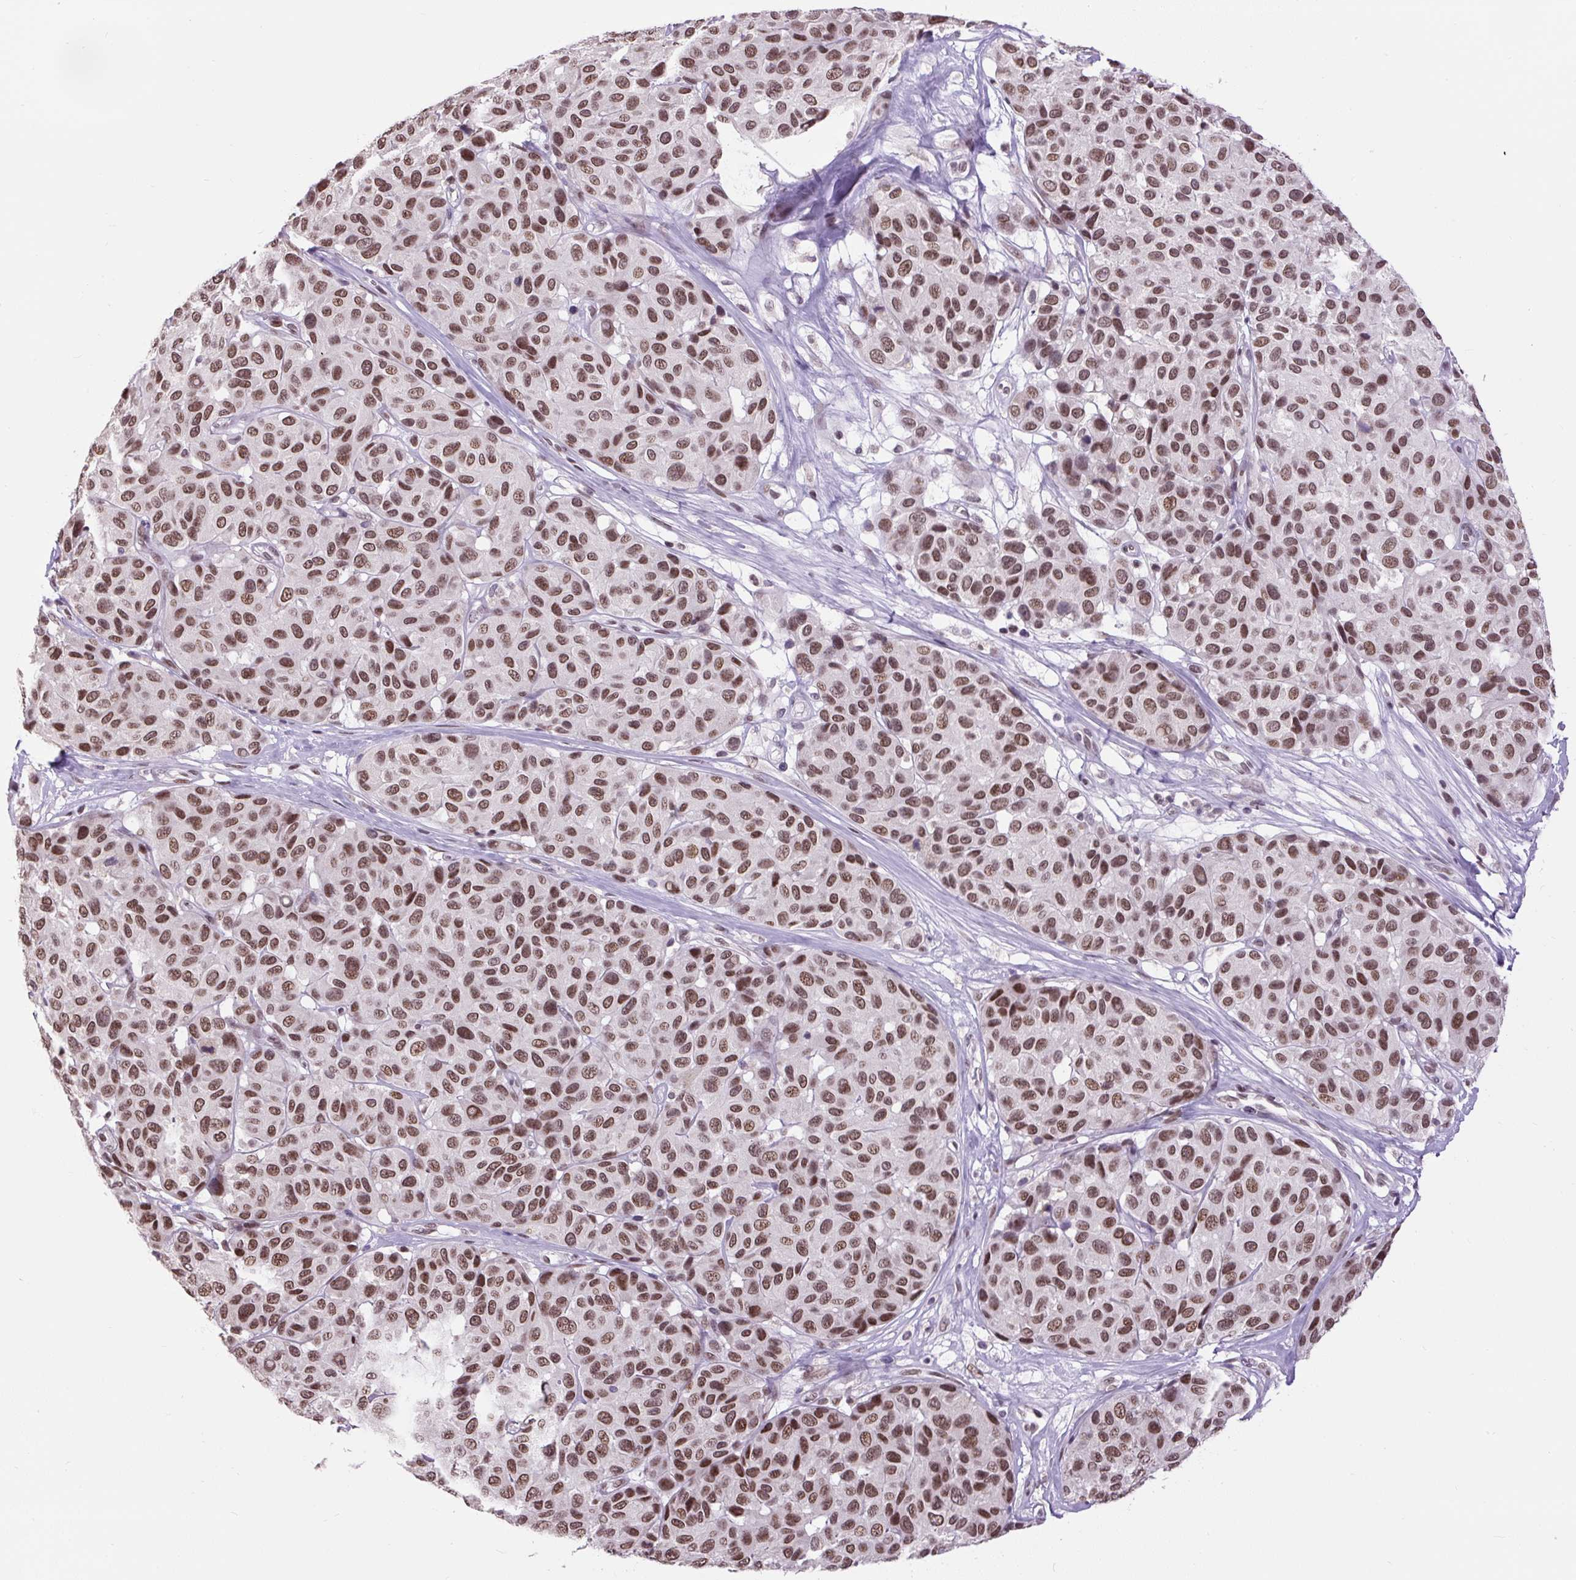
{"staining": {"intensity": "moderate", "quantity": ">75%", "location": "nuclear"}, "tissue": "melanoma", "cell_type": "Tumor cells", "image_type": "cancer", "snomed": [{"axis": "morphology", "description": "Malignant melanoma, NOS"}, {"axis": "topography", "description": "Skin"}], "caption": "Melanoma stained for a protein (brown) shows moderate nuclear positive staining in approximately >75% of tumor cells.", "gene": "ZNF672", "patient": {"sex": "female", "age": 66}}